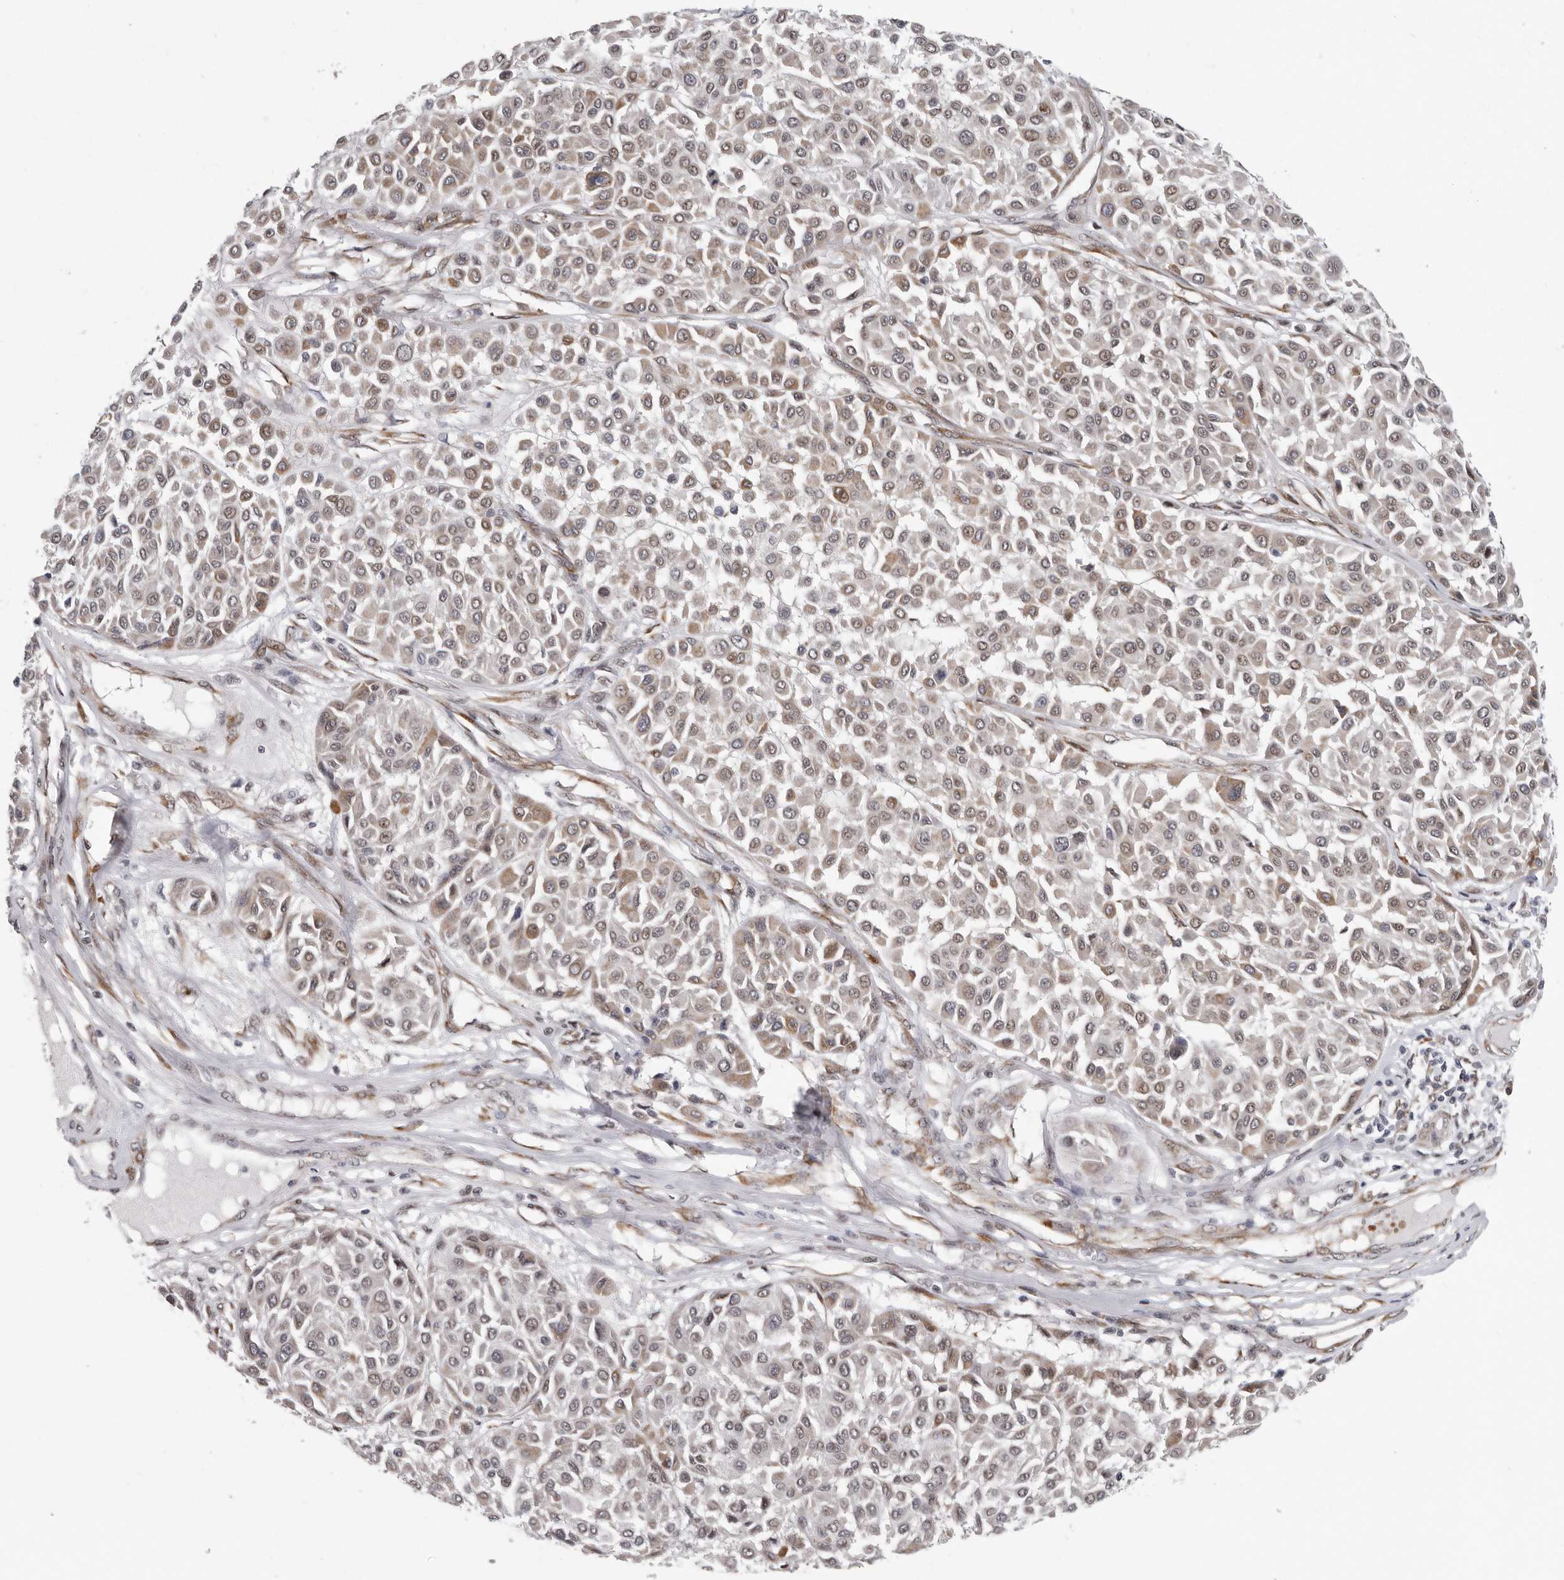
{"staining": {"intensity": "weak", "quantity": "25%-75%", "location": "cytoplasmic/membranous"}, "tissue": "melanoma", "cell_type": "Tumor cells", "image_type": "cancer", "snomed": [{"axis": "morphology", "description": "Malignant melanoma, Metastatic site"}, {"axis": "topography", "description": "Soft tissue"}], "caption": "Weak cytoplasmic/membranous protein expression is appreciated in about 25%-75% of tumor cells in melanoma.", "gene": "RALGPS2", "patient": {"sex": "male", "age": 41}}